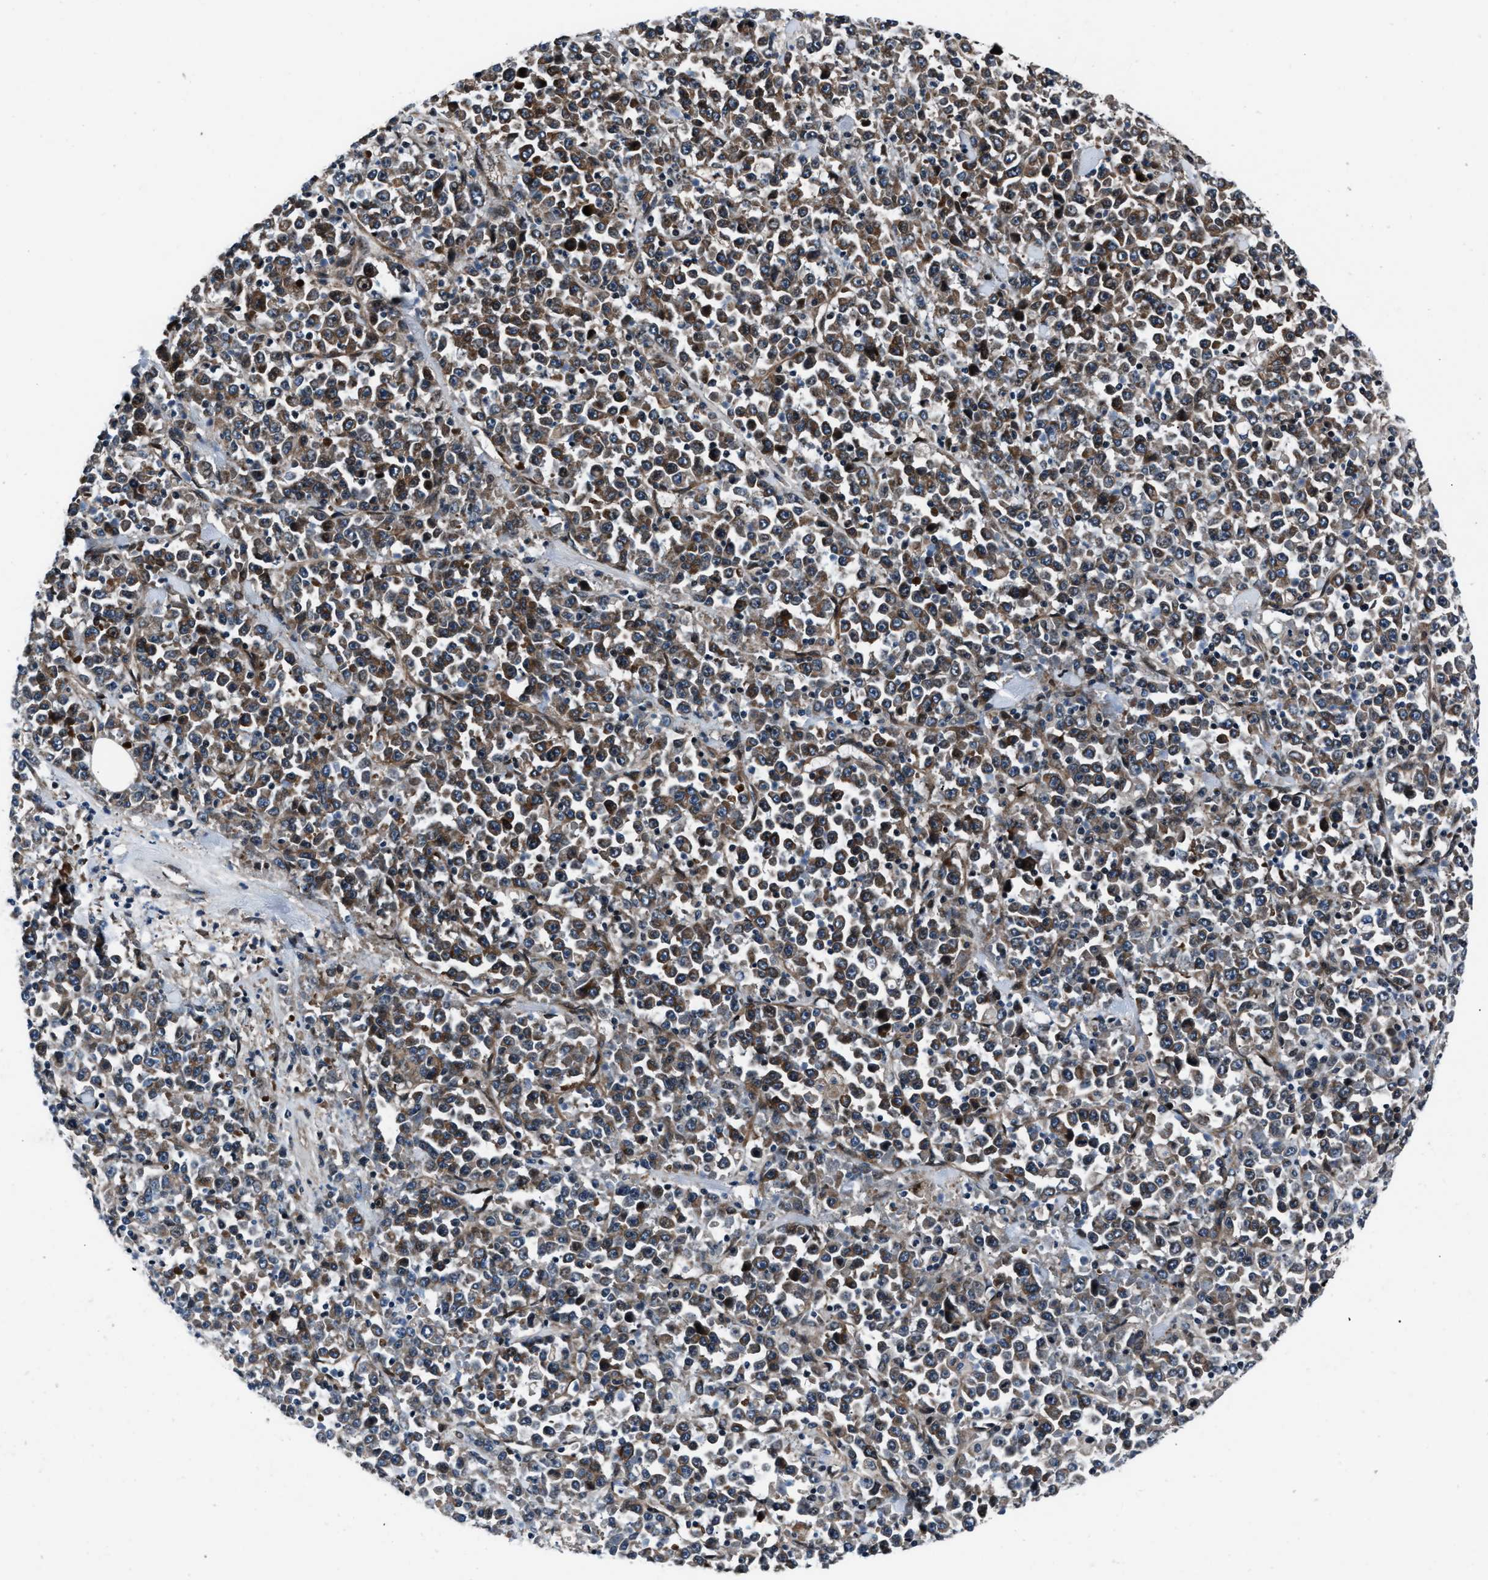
{"staining": {"intensity": "moderate", "quantity": ">75%", "location": "cytoplasmic/membranous"}, "tissue": "stomach cancer", "cell_type": "Tumor cells", "image_type": "cancer", "snomed": [{"axis": "morphology", "description": "Normal tissue, NOS"}, {"axis": "morphology", "description": "Adenocarcinoma, NOS"}, {"axis": "topography", "description": "Stomach, upper"}, {"axis": "topography", "description": "Stomach"}], "caption": "This is an image of immunohistochemistry staining of stomach cancer, which shows moderate positivity in the cytoplasmic/membranous of tumor cells.", "gene": "DYNC2I1", "patient": {"sex": "male", "age": 59}}